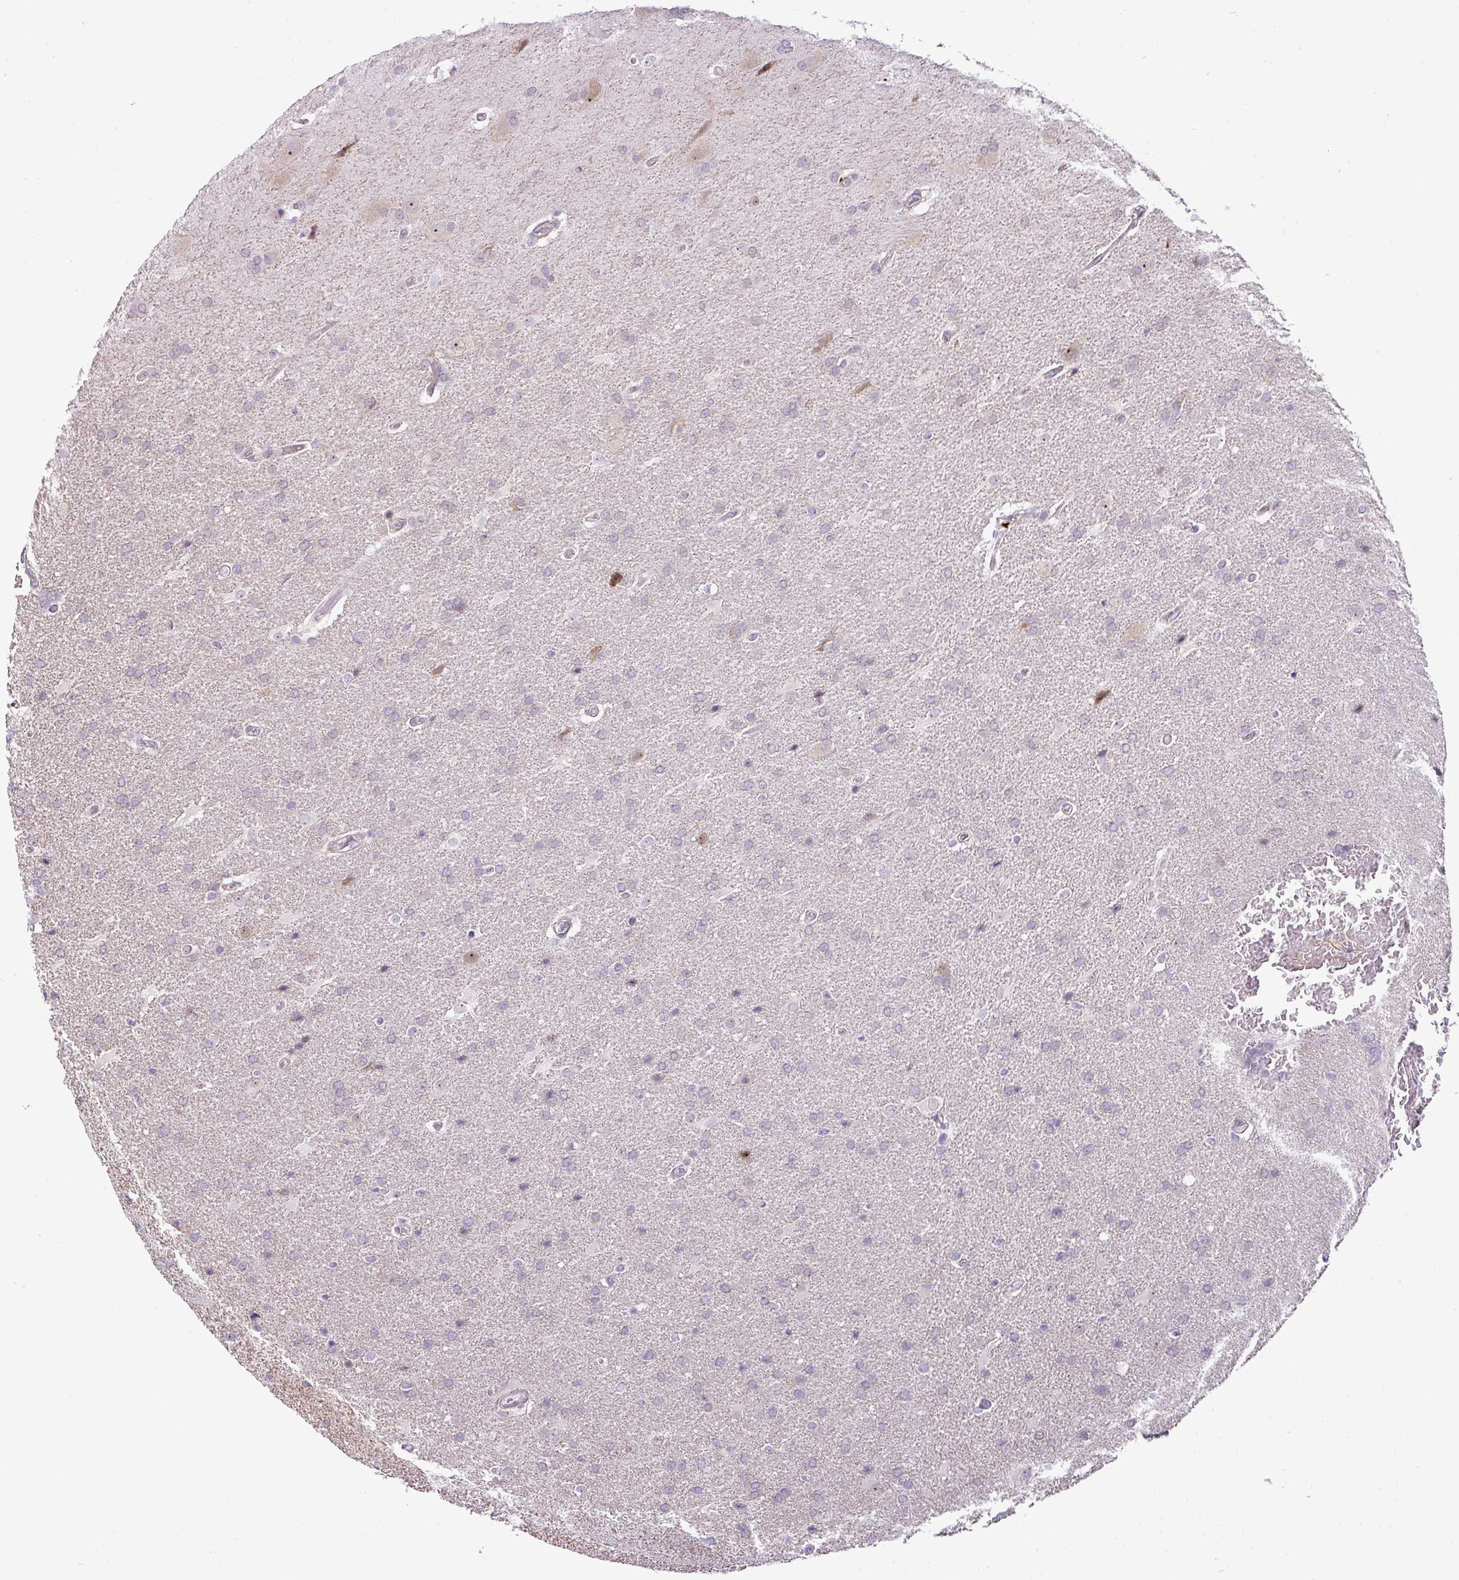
{"staining": {"intensity": "negative", "quantity": "none", "location": "none"}, "tissue": "glioma", "cell_type": "Tumor cells", "image_type": "cancer", "snomed": [{"axis": "morphology", "description": "Glioma, malignant, High grade"}, {"axis": "topography", "description": "Brain"}], "caption": "A micrograph of human high-grade glioma (malignant) is negative for staining in tumor cells.", "gene": "MAK16", "patient": {"sex": "male", "age": 56}}